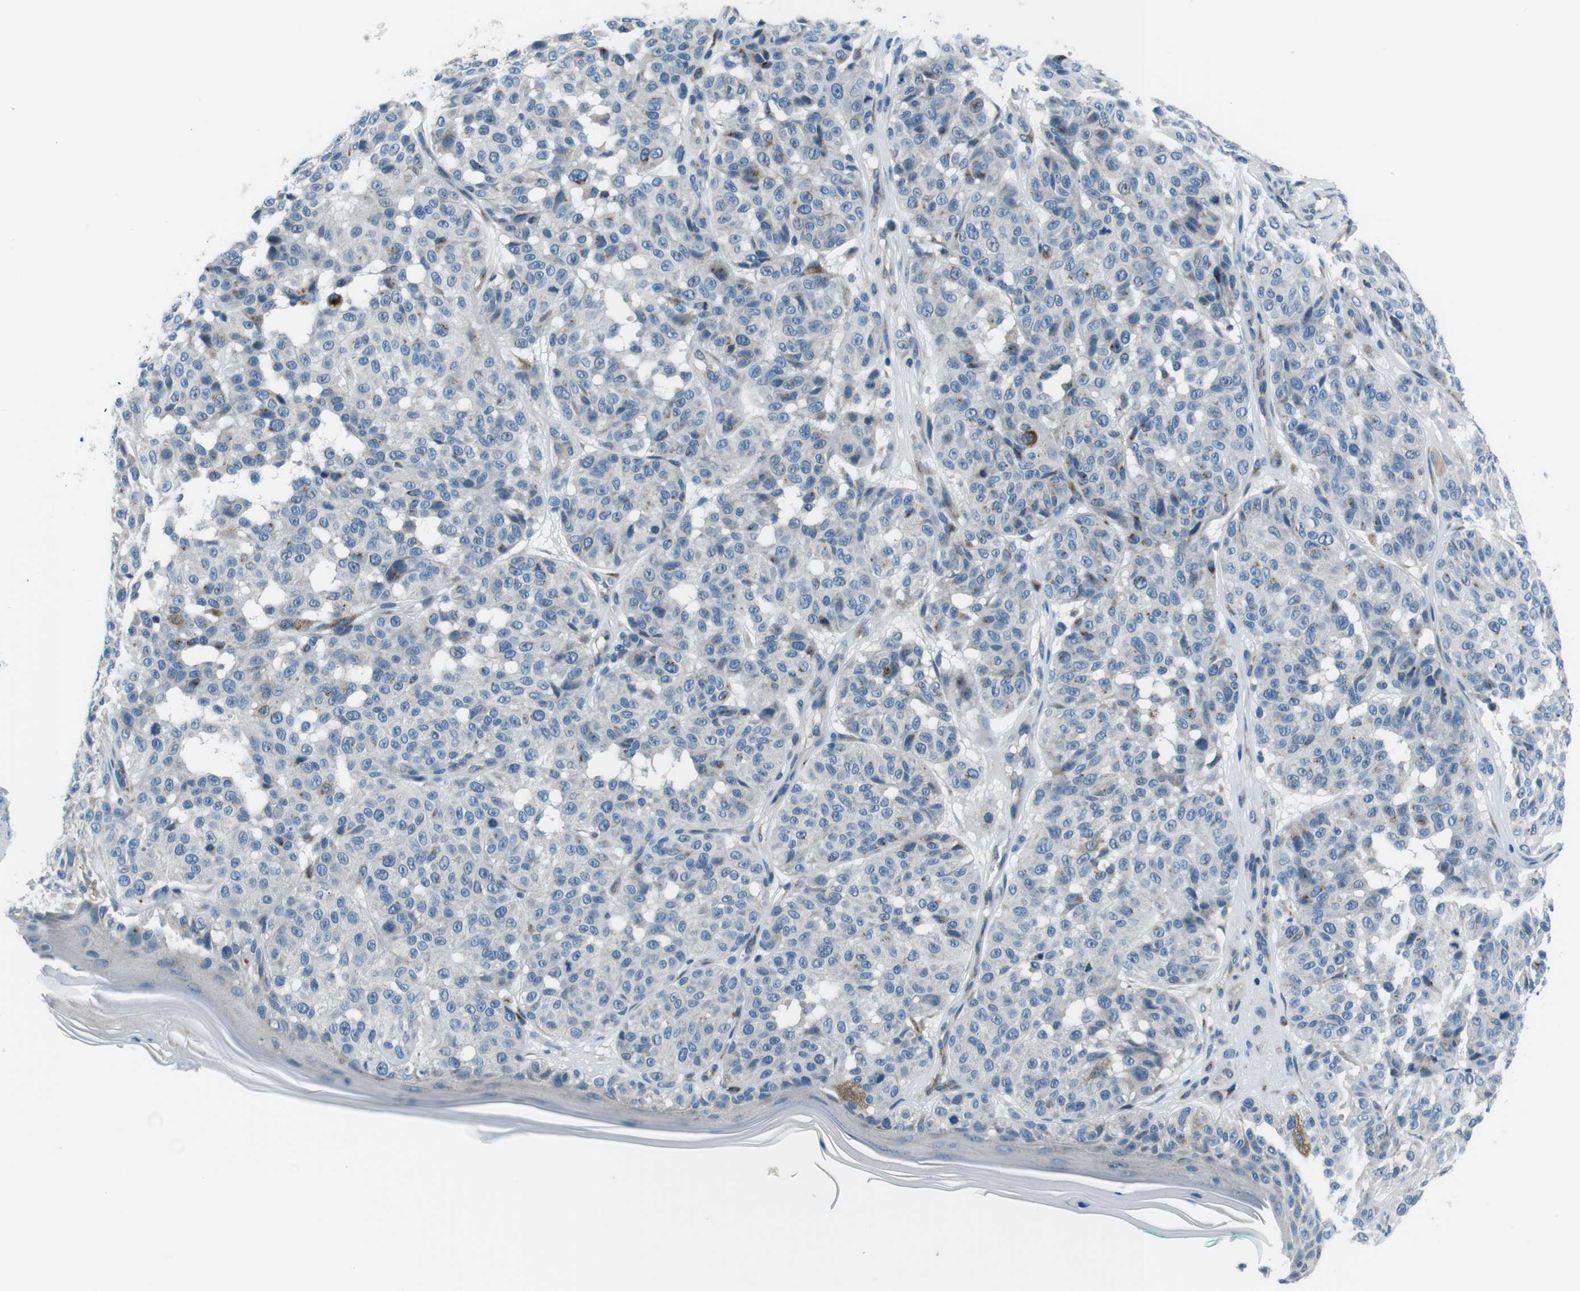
{"staining": {"intensity": "negative", "quantity": "none", "location": "none"}, "tissue": "melanoma", "cell_type": "Tumor cells", "image_type": "cancer", "snomed": [{"axis": "morphology", "description": "Malignant melanoma, NOS"}, {"axis": "topography", "description": "Skin"}], "caption": "Melanoma stained for a protein using IHC demonstrates no positivity tumor cells.", "gene": "NUCB2", "patient": {"sex": "female", "age": 46}}